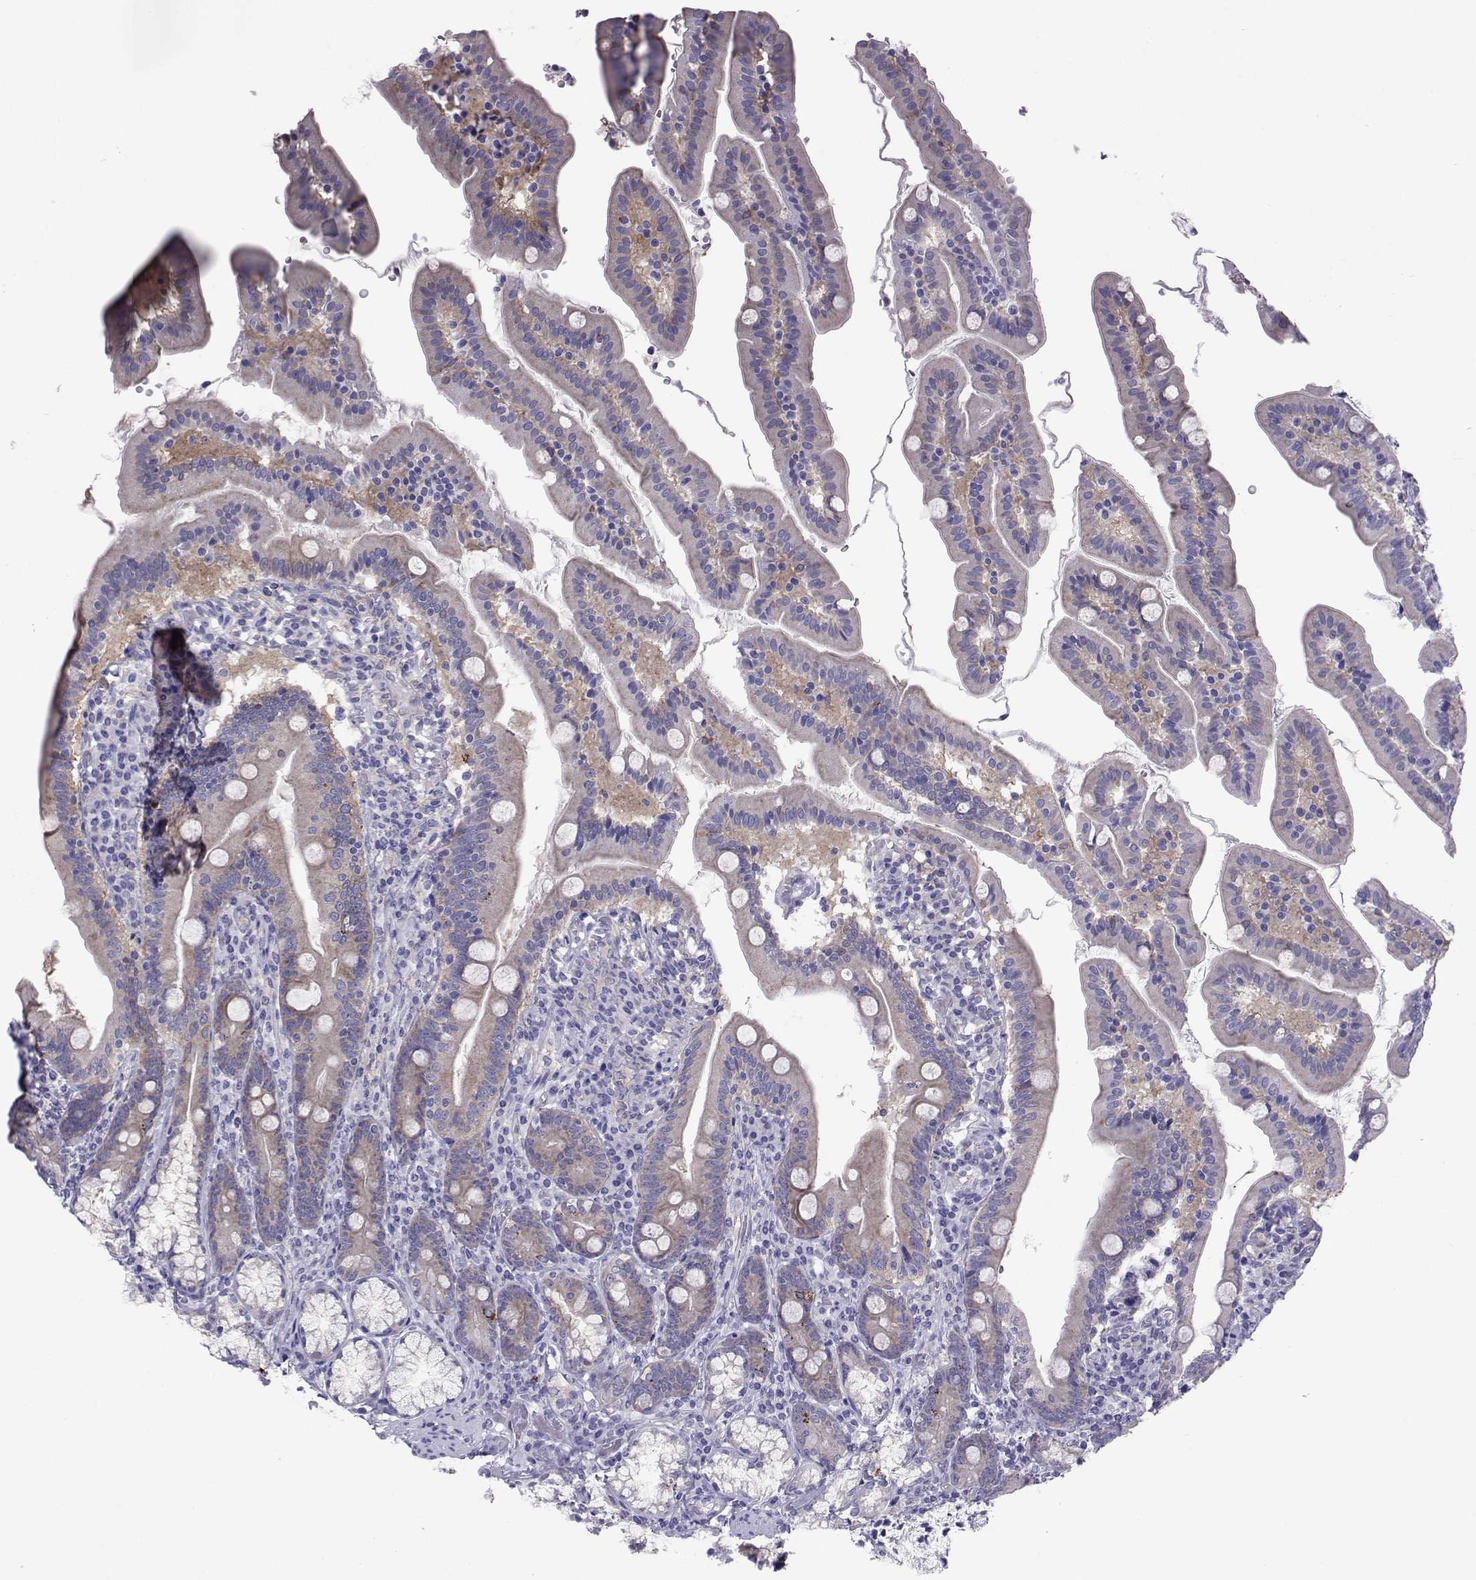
{"staining": {"intensity": "weak", "quantity": "<25%", "location": "cytoplasmic/membranous"}, "tissue": "duodenum", "cell_type": "Glandular cells", "image_type": "normal", "snomed": [{"axis": "morphology", "description": "Normal tissue, NOS"}, {"axis": "topography", "description": "Duodenum"}], "caption": "A micrograph of duodenum stained for a protein shows no brown staining in glandular cells. The staining is performed using DAB brown chromogen with nuclei counter-stained in using hematoxylin.", "gene": "COL22A1", "patient": {"sex": "female", "age": 67}}